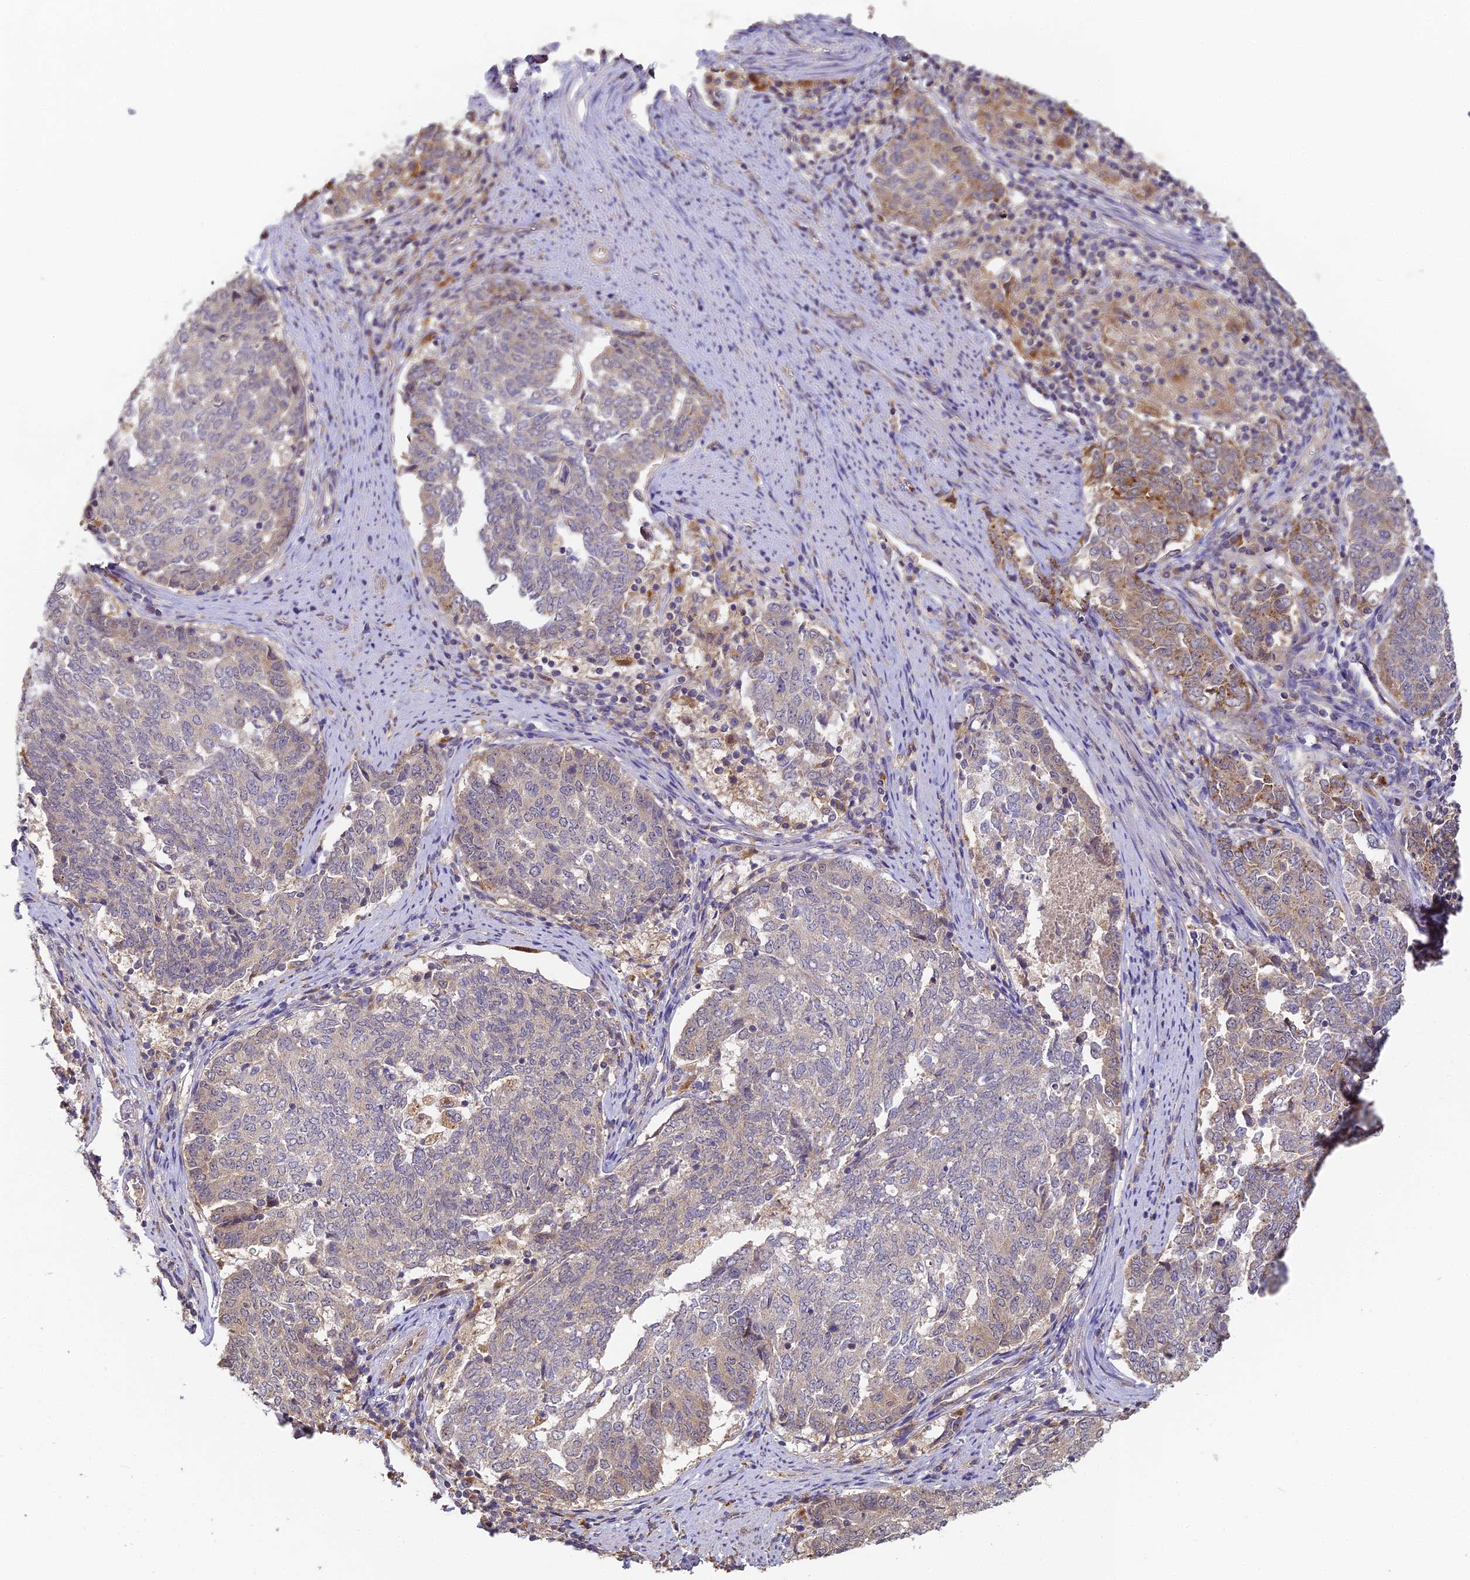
{"staining": {"intensity": "weak", "quantity": "25%-75%", "location": "cytoplasmic/membranous"}, "tissue": "endometrial cancer", "cell_type": "Tumor cells", "image_type": "cancer", "snomed": [{"axis": "morphology", "description": "Adenocarcinoma, NOS"}, {"axis": "topography", "description": "Endometrium"}], "caption": "A low amount of weak cytoplasmic/membranous staining is identified in approximately 25%-75% of tumor cells in endometrial cancer (adenocarcinoma) tissue.", "gene": "YAE1", "patient": {"sex": "female", "age": 80}}